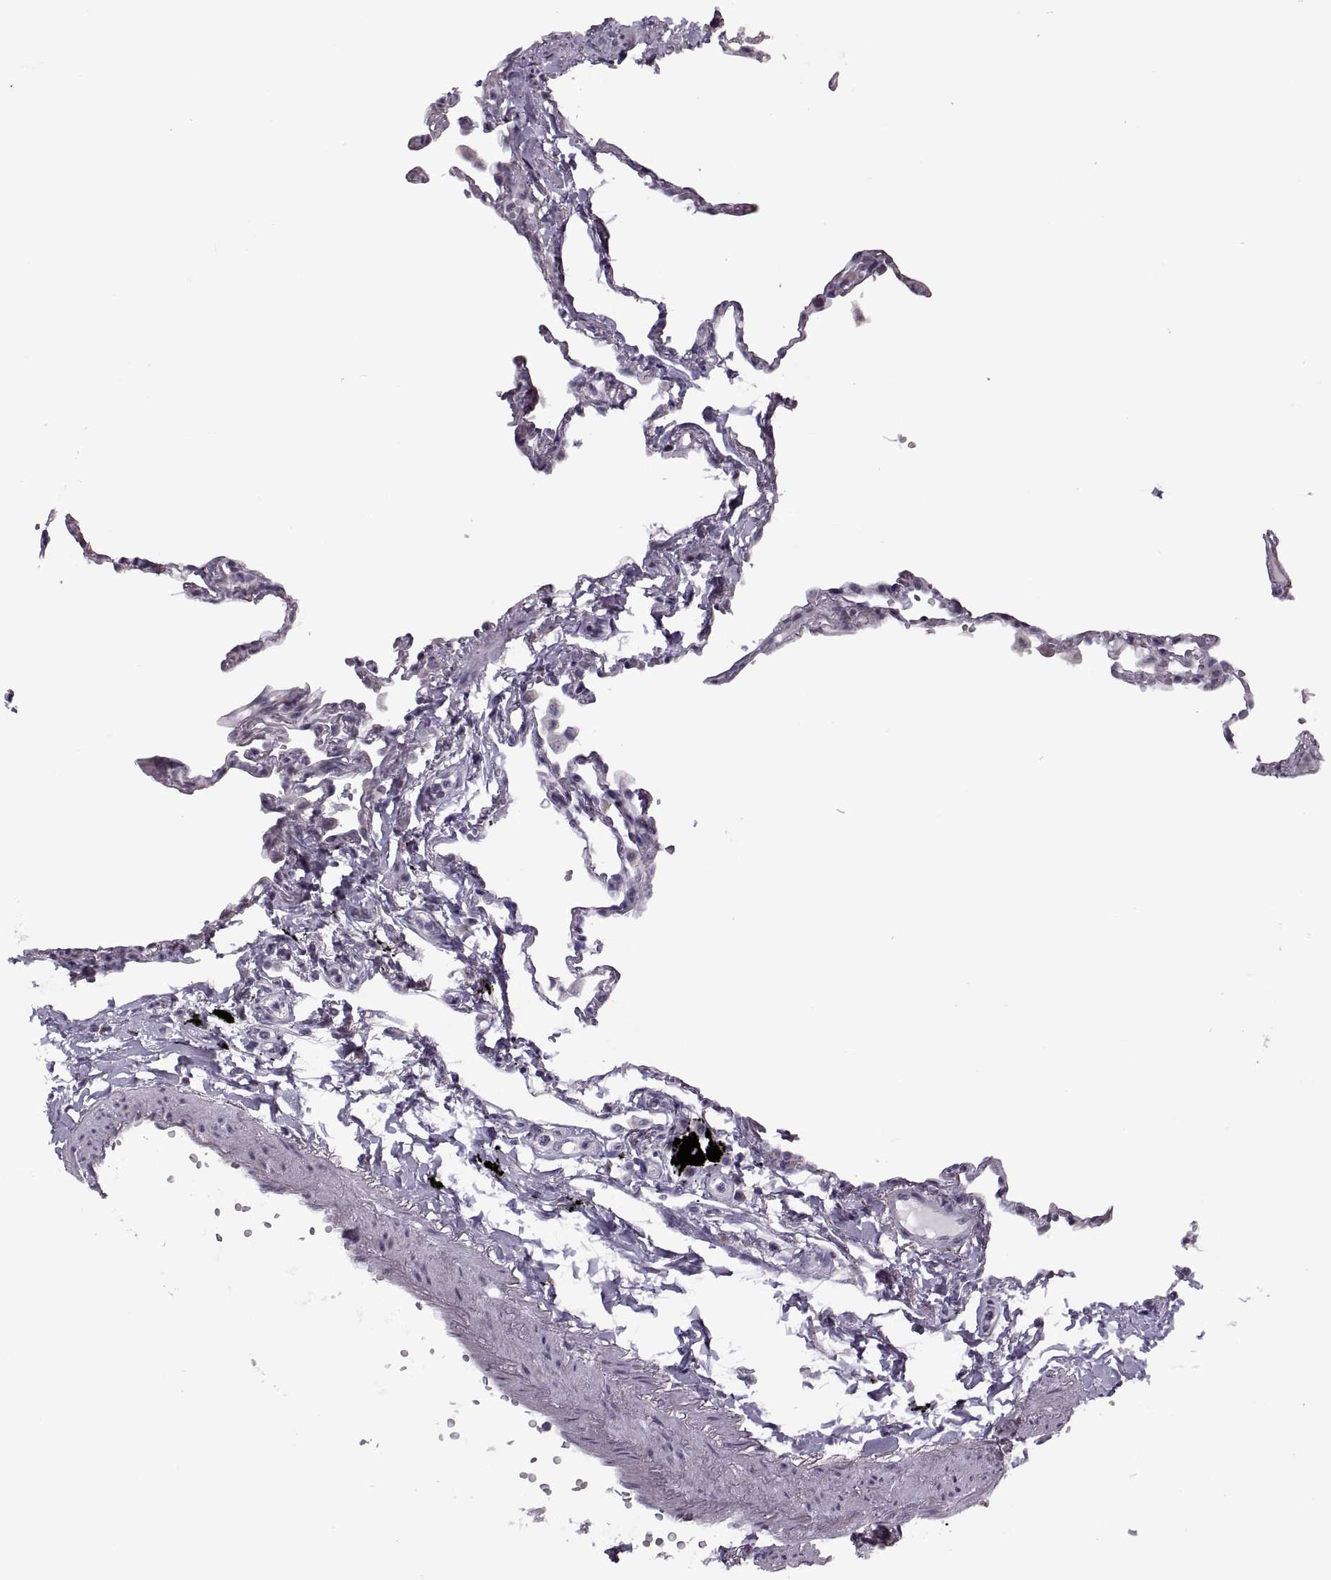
{"staining": {"intensity": "negative", "quantity": "none", "location": "none"}, "tissue": "lung", "cell_type": "Alveolar cells", "image_type": "normal", "snomed": [{"axis": "morphology", "description": "Normal tissue, NOS"}, {"axis": "topography", "description": "Lung"}], "caption": "The photomicrograph exhibits no significant positivity in alveolar cells of lung.", "gene": "PRSS37", "patient": {"sex": "male", "age": 78}}